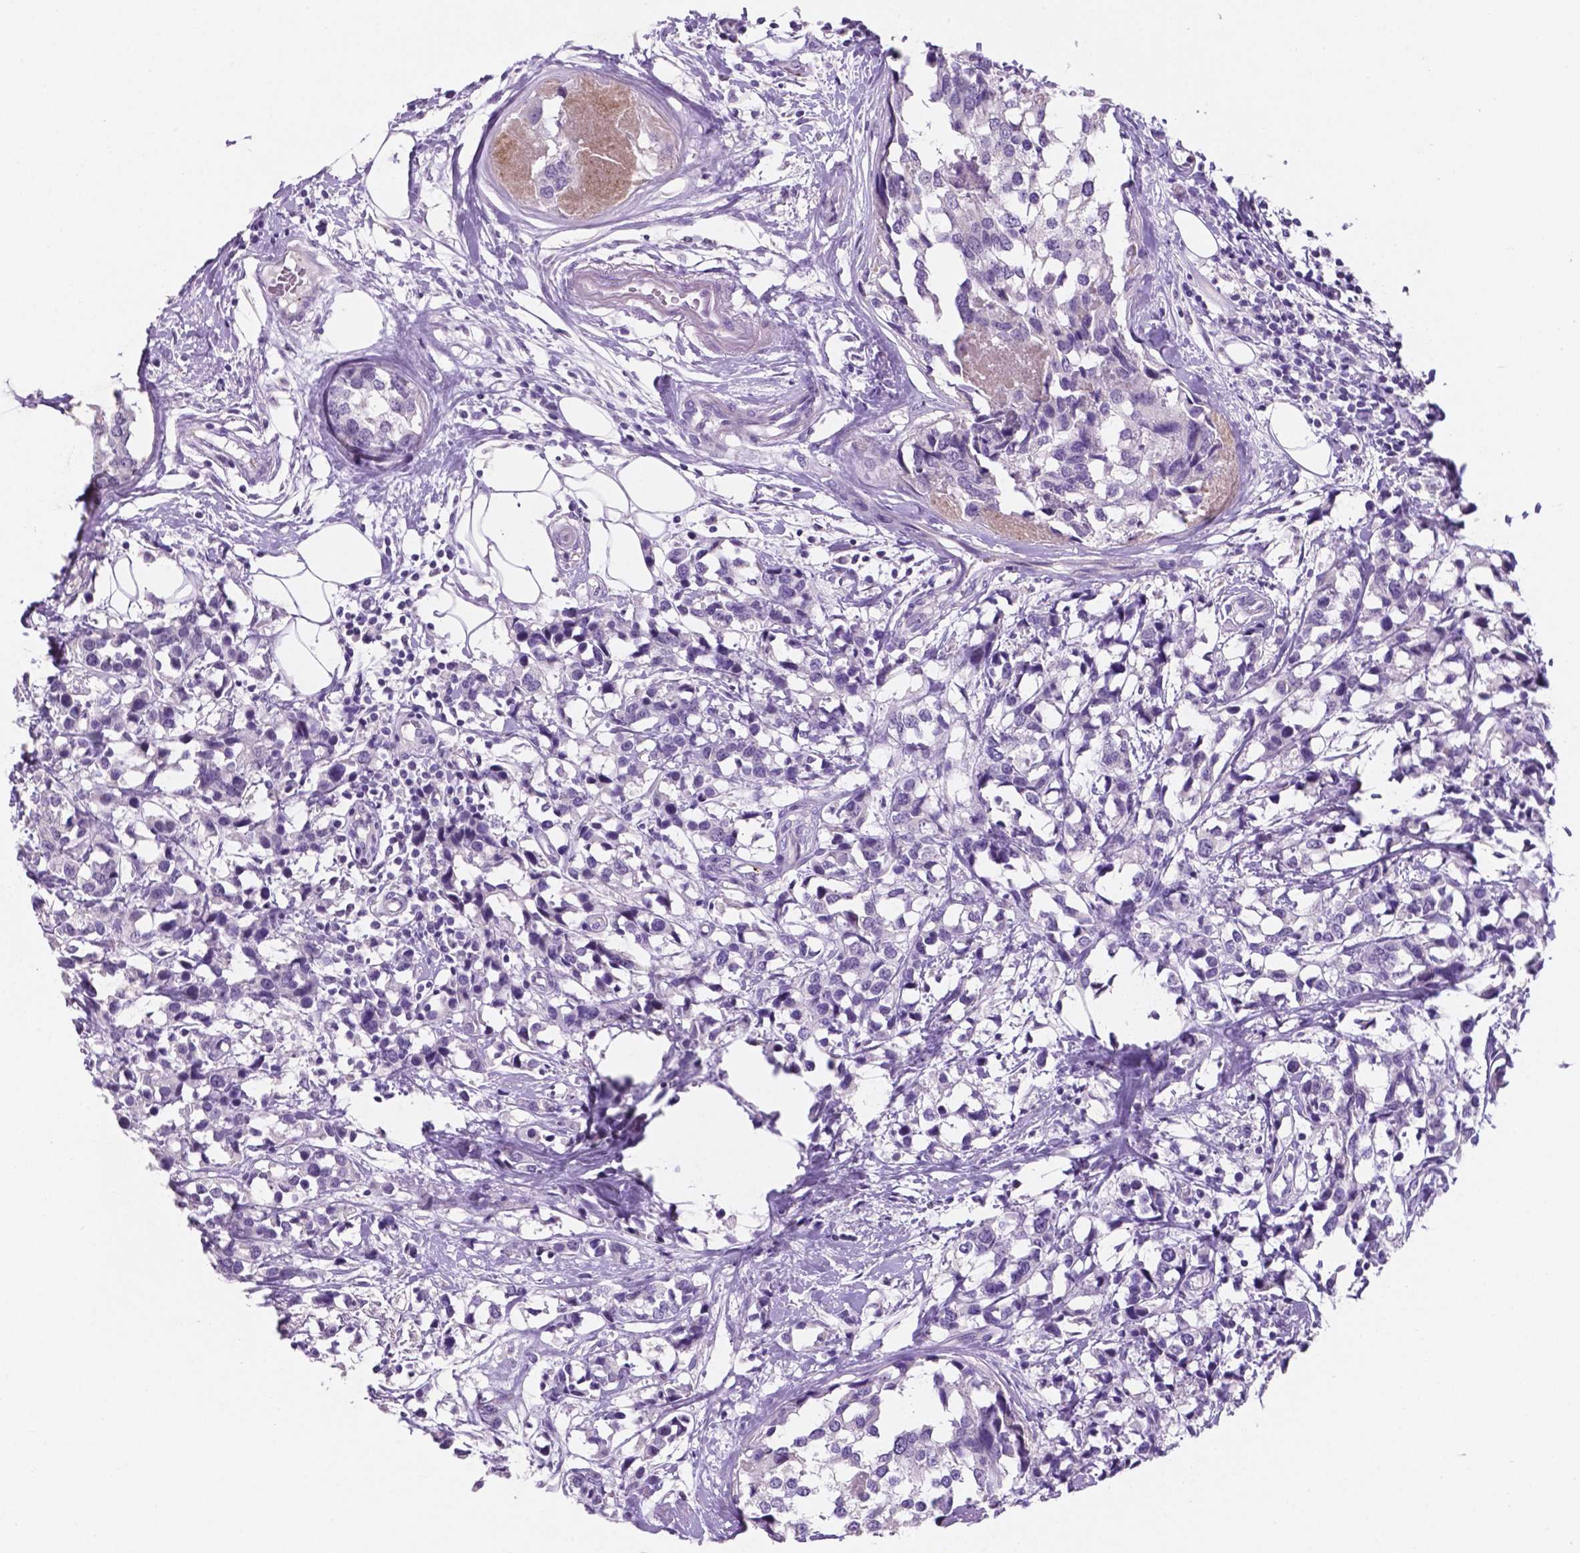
{"staining": {"intensity": "negative", "quantity": "none", "location": "none"}, "tissue": "breast cancer", "cell_type": "Tumor cells", "image_type": "cancer", "snomed": [{"axis": "morphology", "description": "Lobular carcinoma"}, {"axis": "topography", "description": "Breast"}], "caption": "Tumor cells show no significant protein staining in breast cancer (lobular carcinoma).", "gene": "EBLN2", "patient": {"sex": "female", "age": 59}}